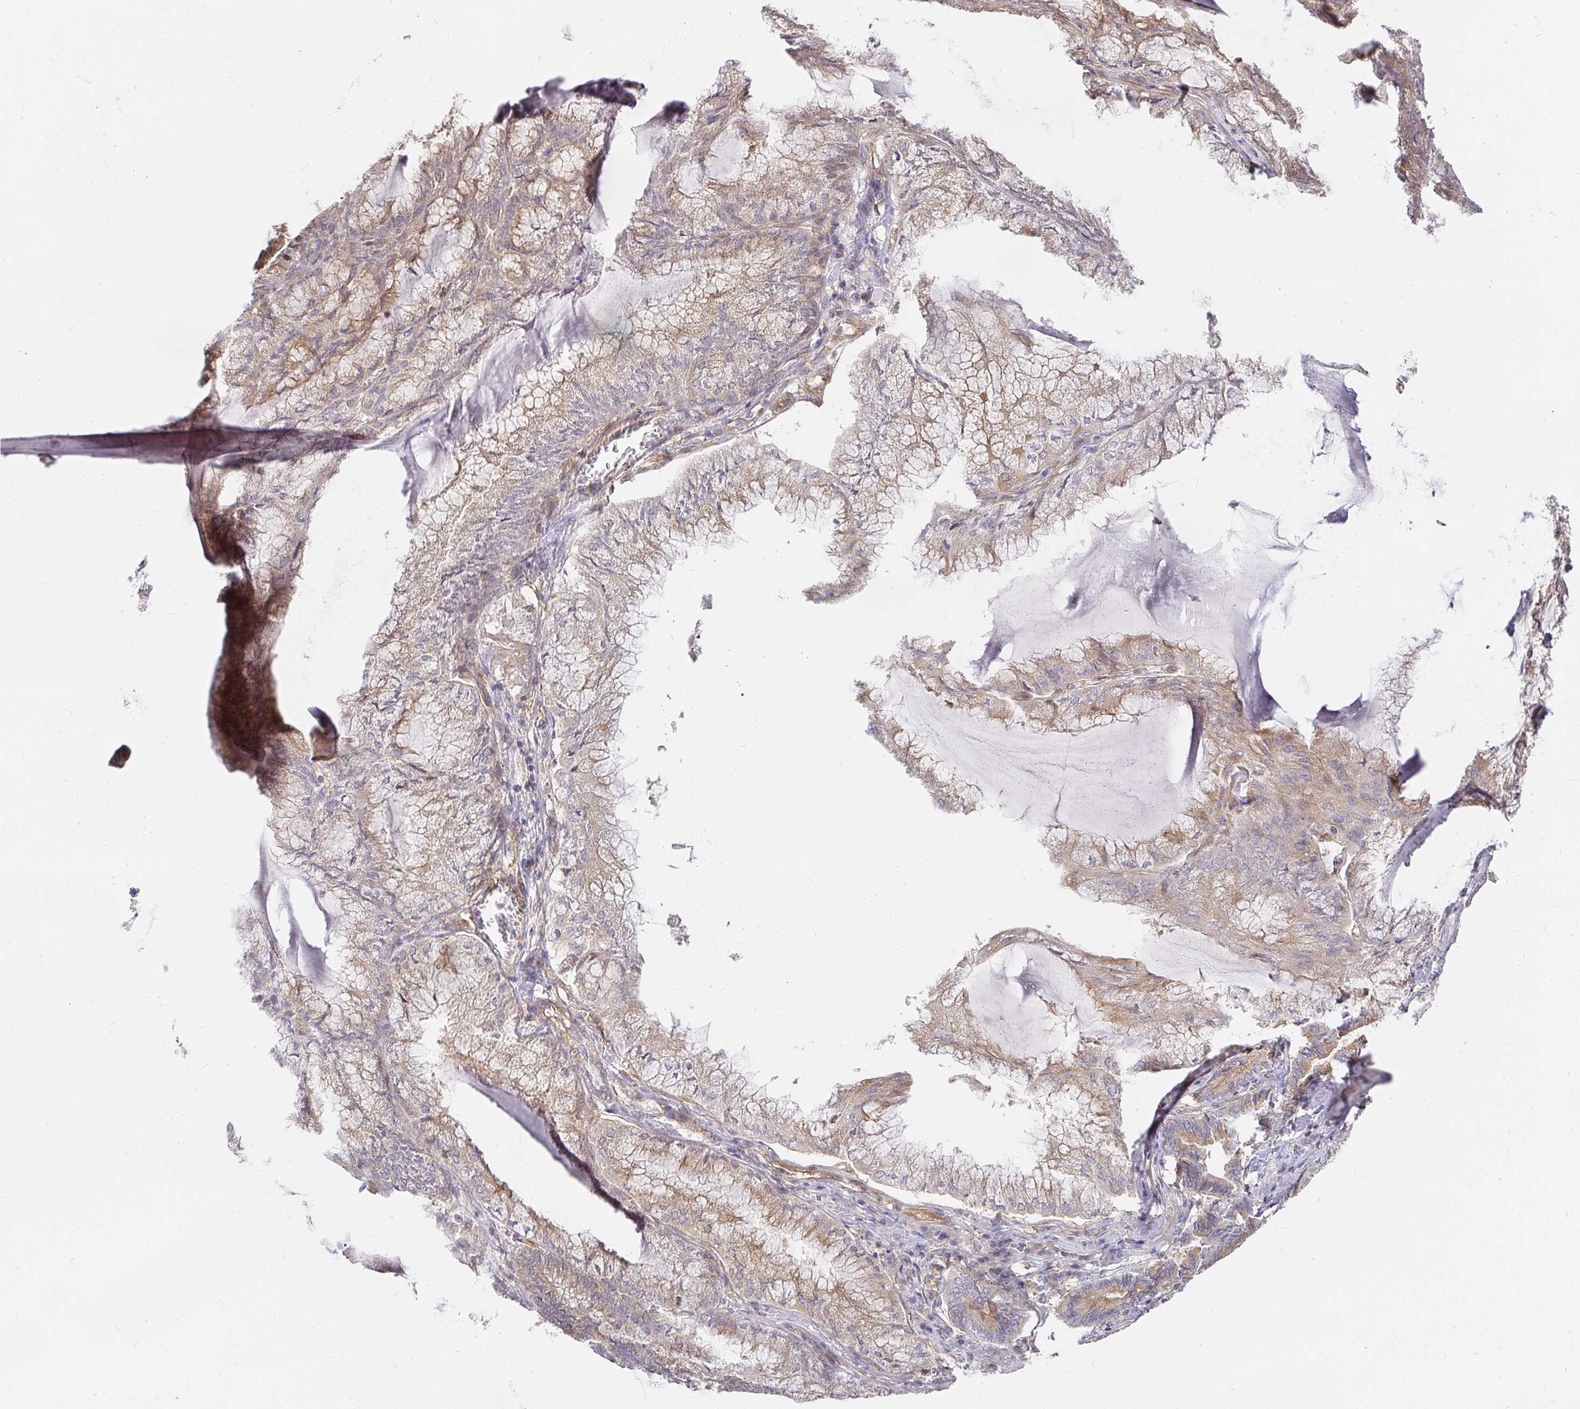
{"staining": {"intensity": "moderate", "quantity": "25%-75%", "location": "cytoplasmic/membranous"}, "tissue": "endometrial cancer", "cell_type": "Tumor cells", "image_type": "cancer", "snomed": [{"axis": "morphology", "description": "Carcinoma, NOS"}, {"axis": "topography", "description": "Endometrium"}], "caption": "This is an image of immunohistochemistry (IHC) staining of endometrial carcinoma, which shows moderate staining in the cytoplasmic/membranous of tumor cells.", "gene": "KIF5B", "patient": {"sex": "female", "age": 62}}